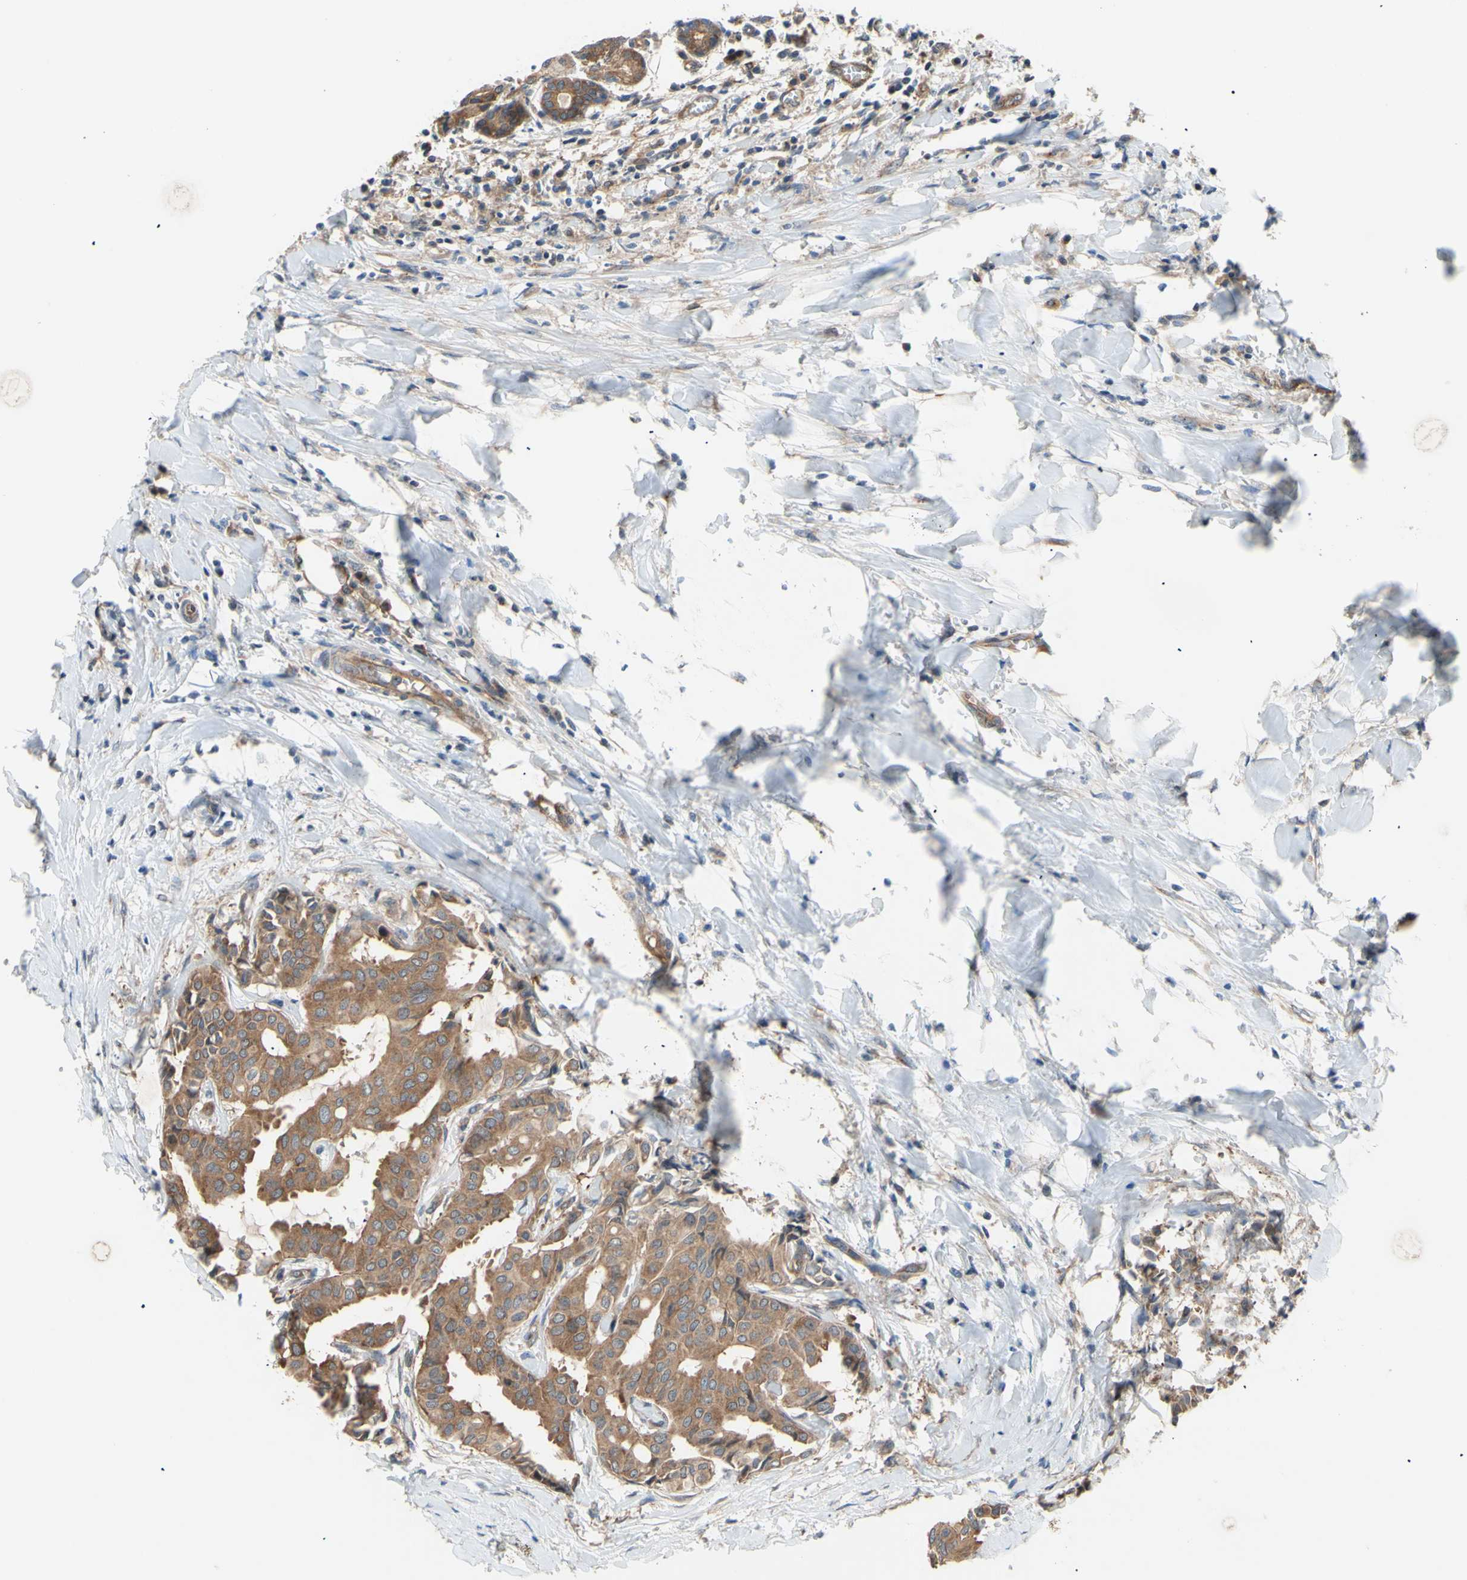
{"staining": {"intensity": "moderate", "quantity": ">75%", "location": "cytoplasmic/membranous"}, "tissue": "head and neck cancer", "cell_type": "Tumor cells", "image_type": "cancer", "snomed": [{"axis": "morphology", "description": "Adenocarcinoma, NOS"}, {"axis": "topography", "description": "Salivary gland"}, {"axis": "topography", "description": "Head-Neck"}], "caption": "Immunohistochemistry (IHC) of human head and neck adenocarcinoma shows medium levels of moderate cytoplasmic/membranous expression in approximately >75% of tumor cells.", "gene": "DYNLRB1", "patient": {"sex": "female", "age": 59}}